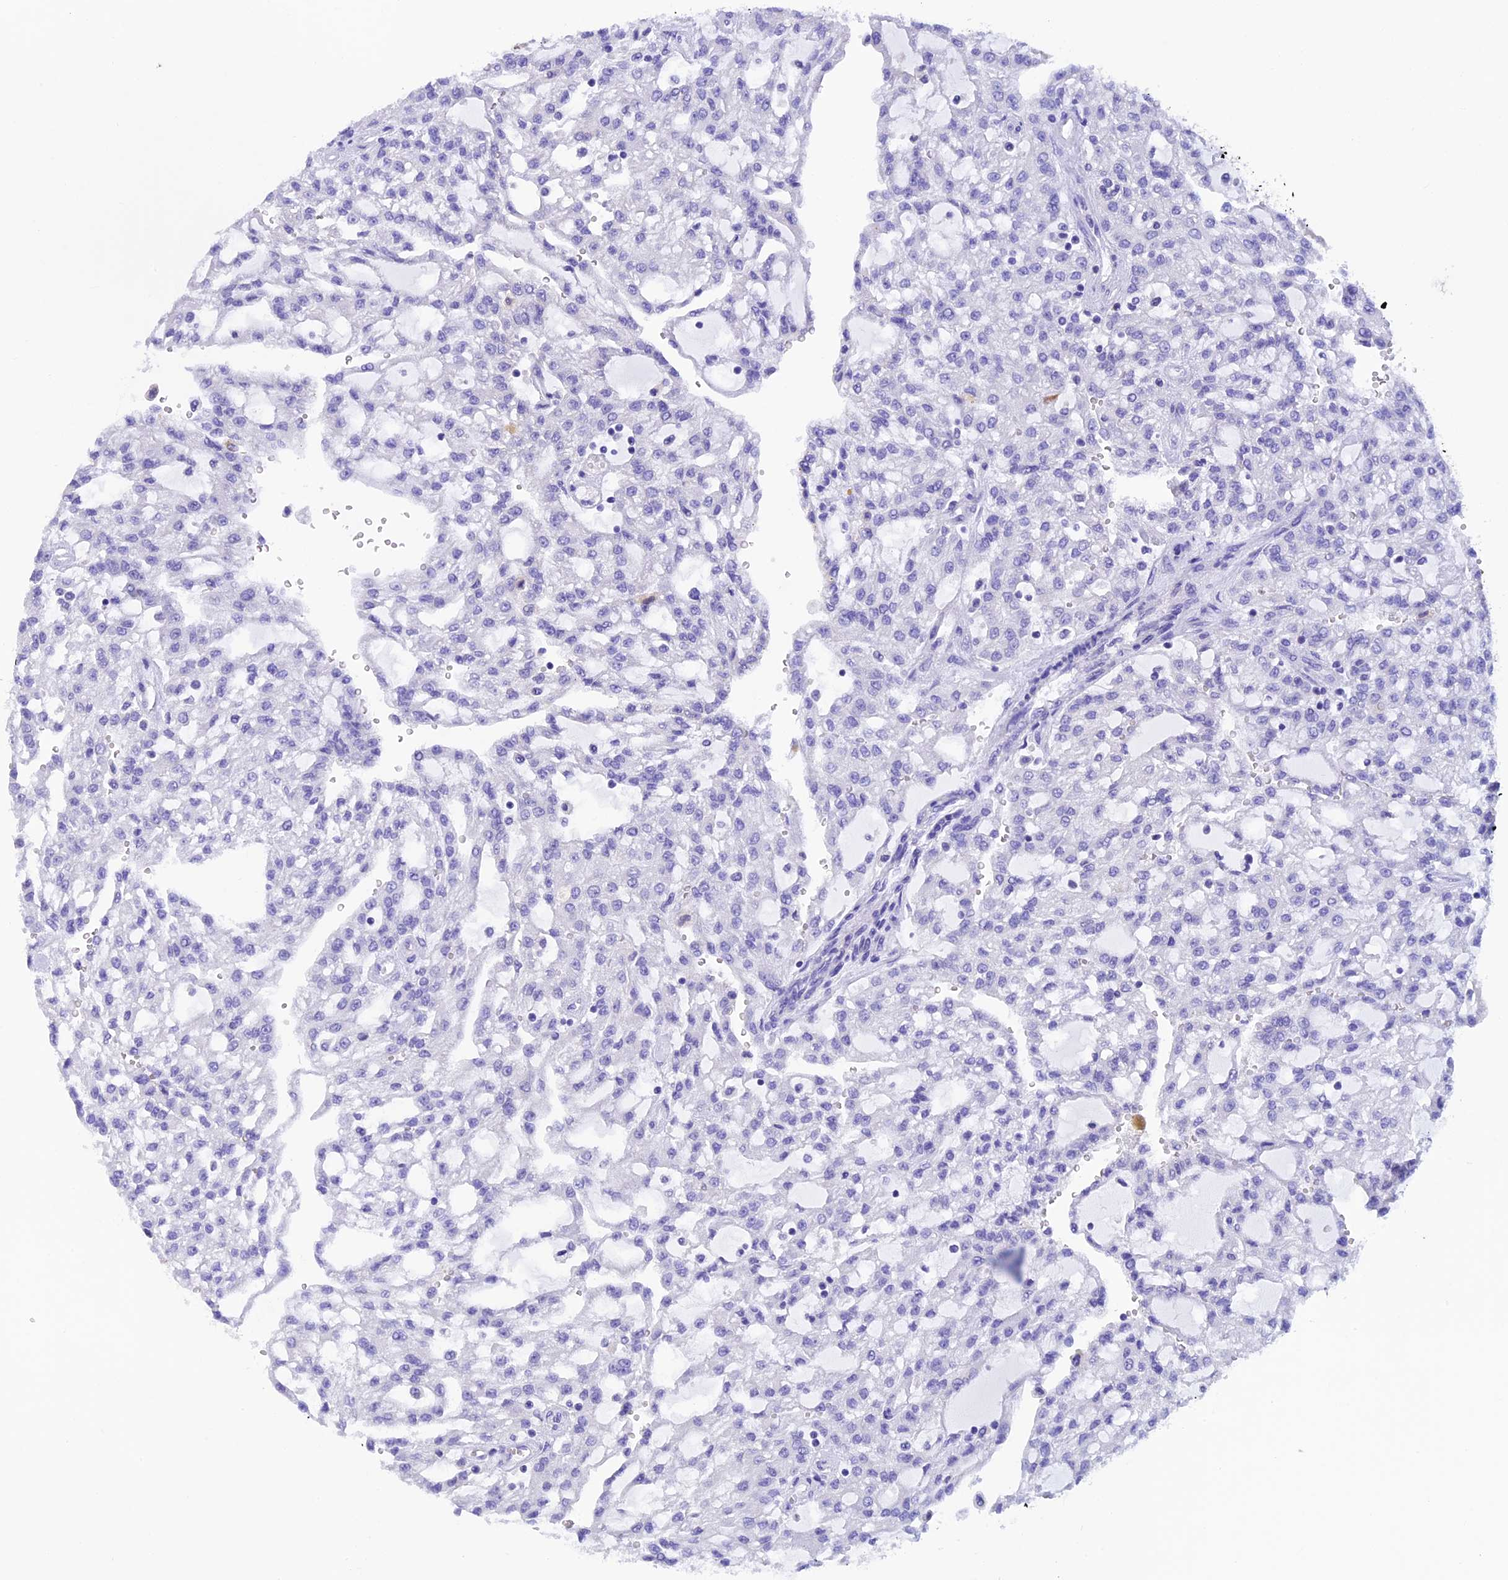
{"staining": {"intensity": "negative", "quantity": "none", "location": "none"}, "tissue": "renal cancer", "cell_type": "Tumor cells", "image_type": "cancer", "snomed": [{"axis": "morphology", "description": "Adenocarcinoma, NOS"}, {"axis": "topography", "description": "Kidney"}], "caption": "IHC of human renal cancer exhibits no positivity in tumor cells. (DAB (3,3'-diaminobenzidine) immunohistochemistry with hematoxylin counter stain).", "gene": "SLC8B1", "patient": {"sex": "male", "age": 63}}